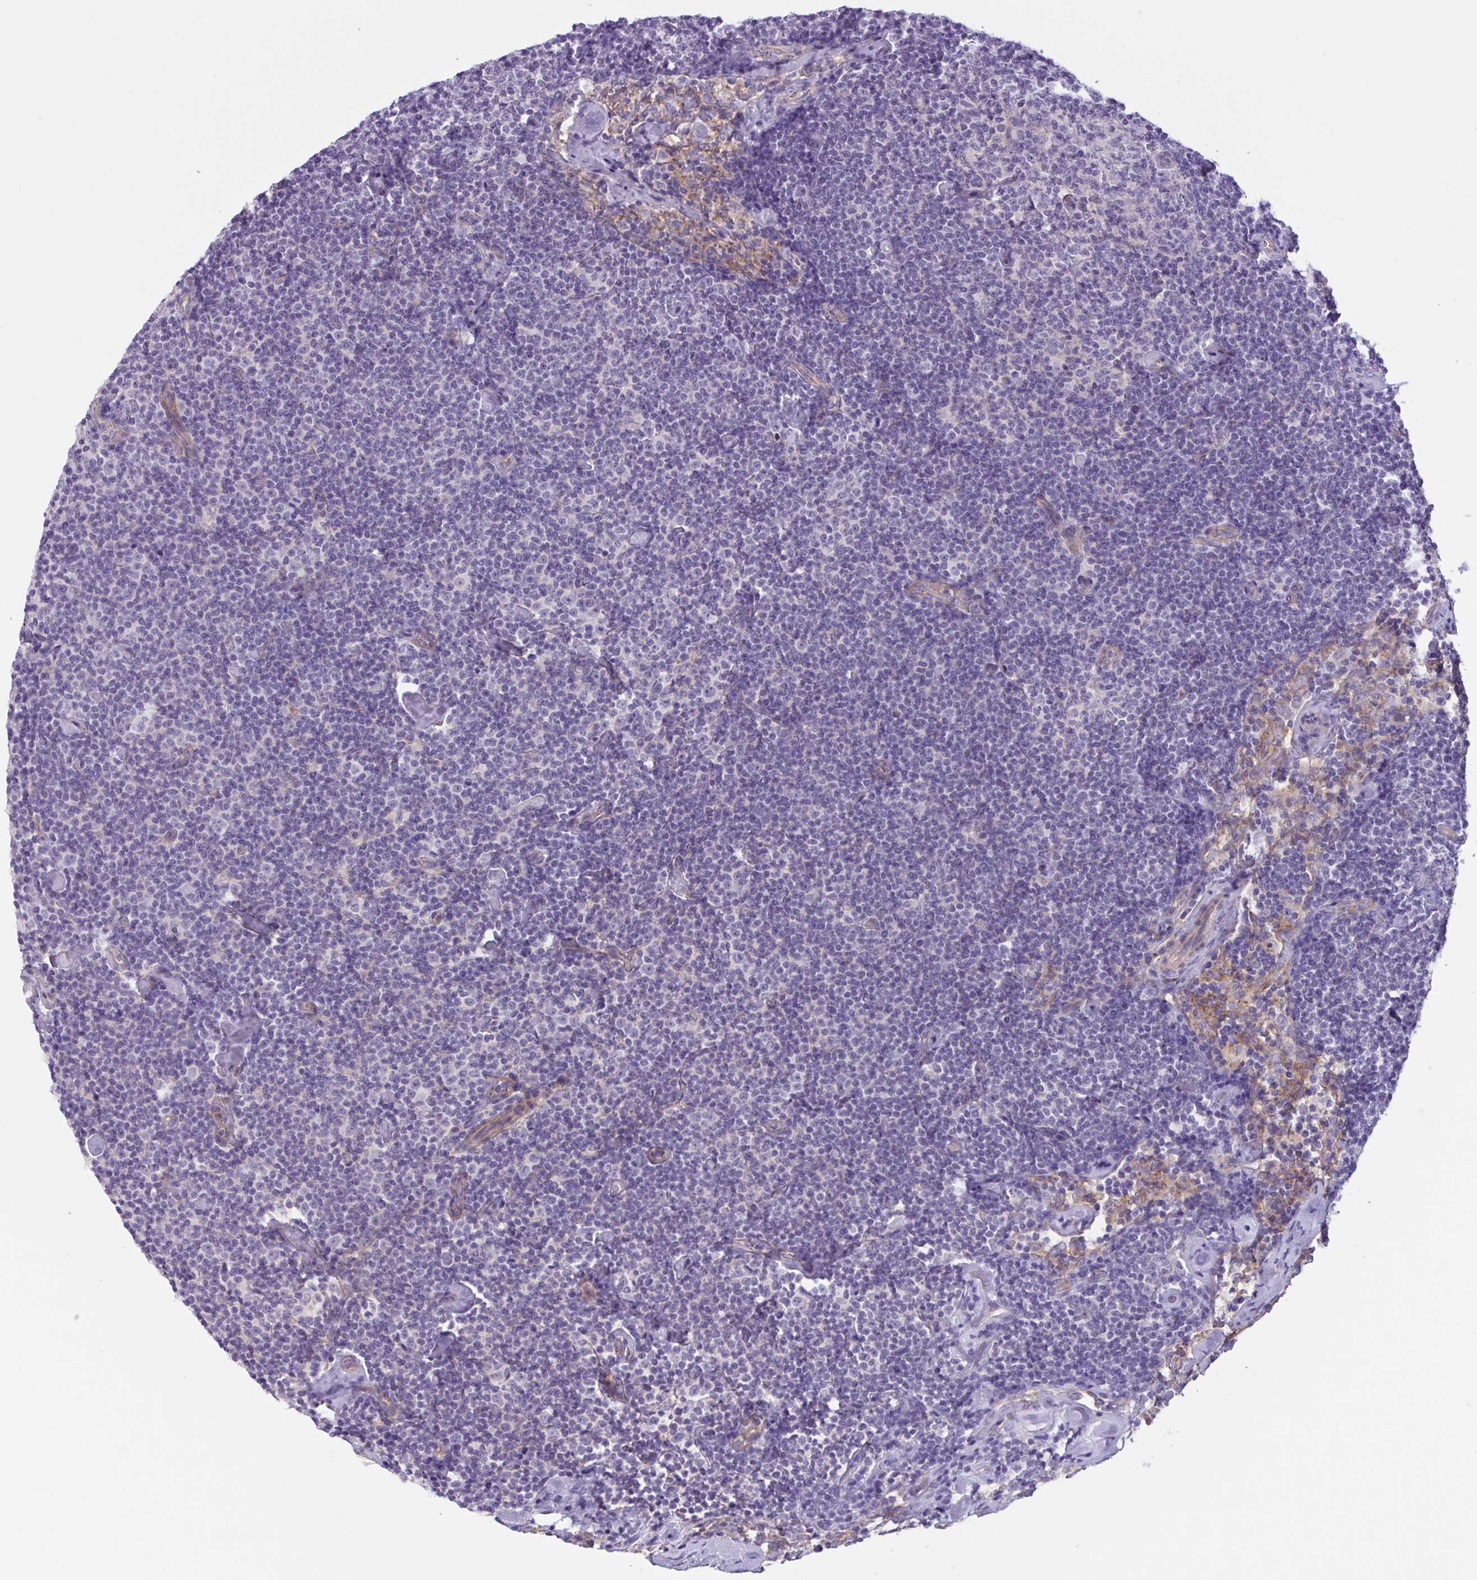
{"staining": {"intensity": "negative", "quantity": "none", "location": "none"}, "tissue": "lymphoma", "cell_type": "Tumor cells", "image_type": "cancer", "snomed": [{"axis": "morphology", "description": "Malignant lymphoma, non-Hodgkin's type, Low grade"}, {"axis": "topography", "description": "Lymph node"}], "caption": "Tumor cells are negative for protein expression in human low-grade malignant lymphoma, non-Hodgkin's type. (Brightfield microscopy of DAB immunohistochemistry (IHC) at high magnification).", "gene": "TTC7B", "patient": {"sex": "male", "age": 81}}